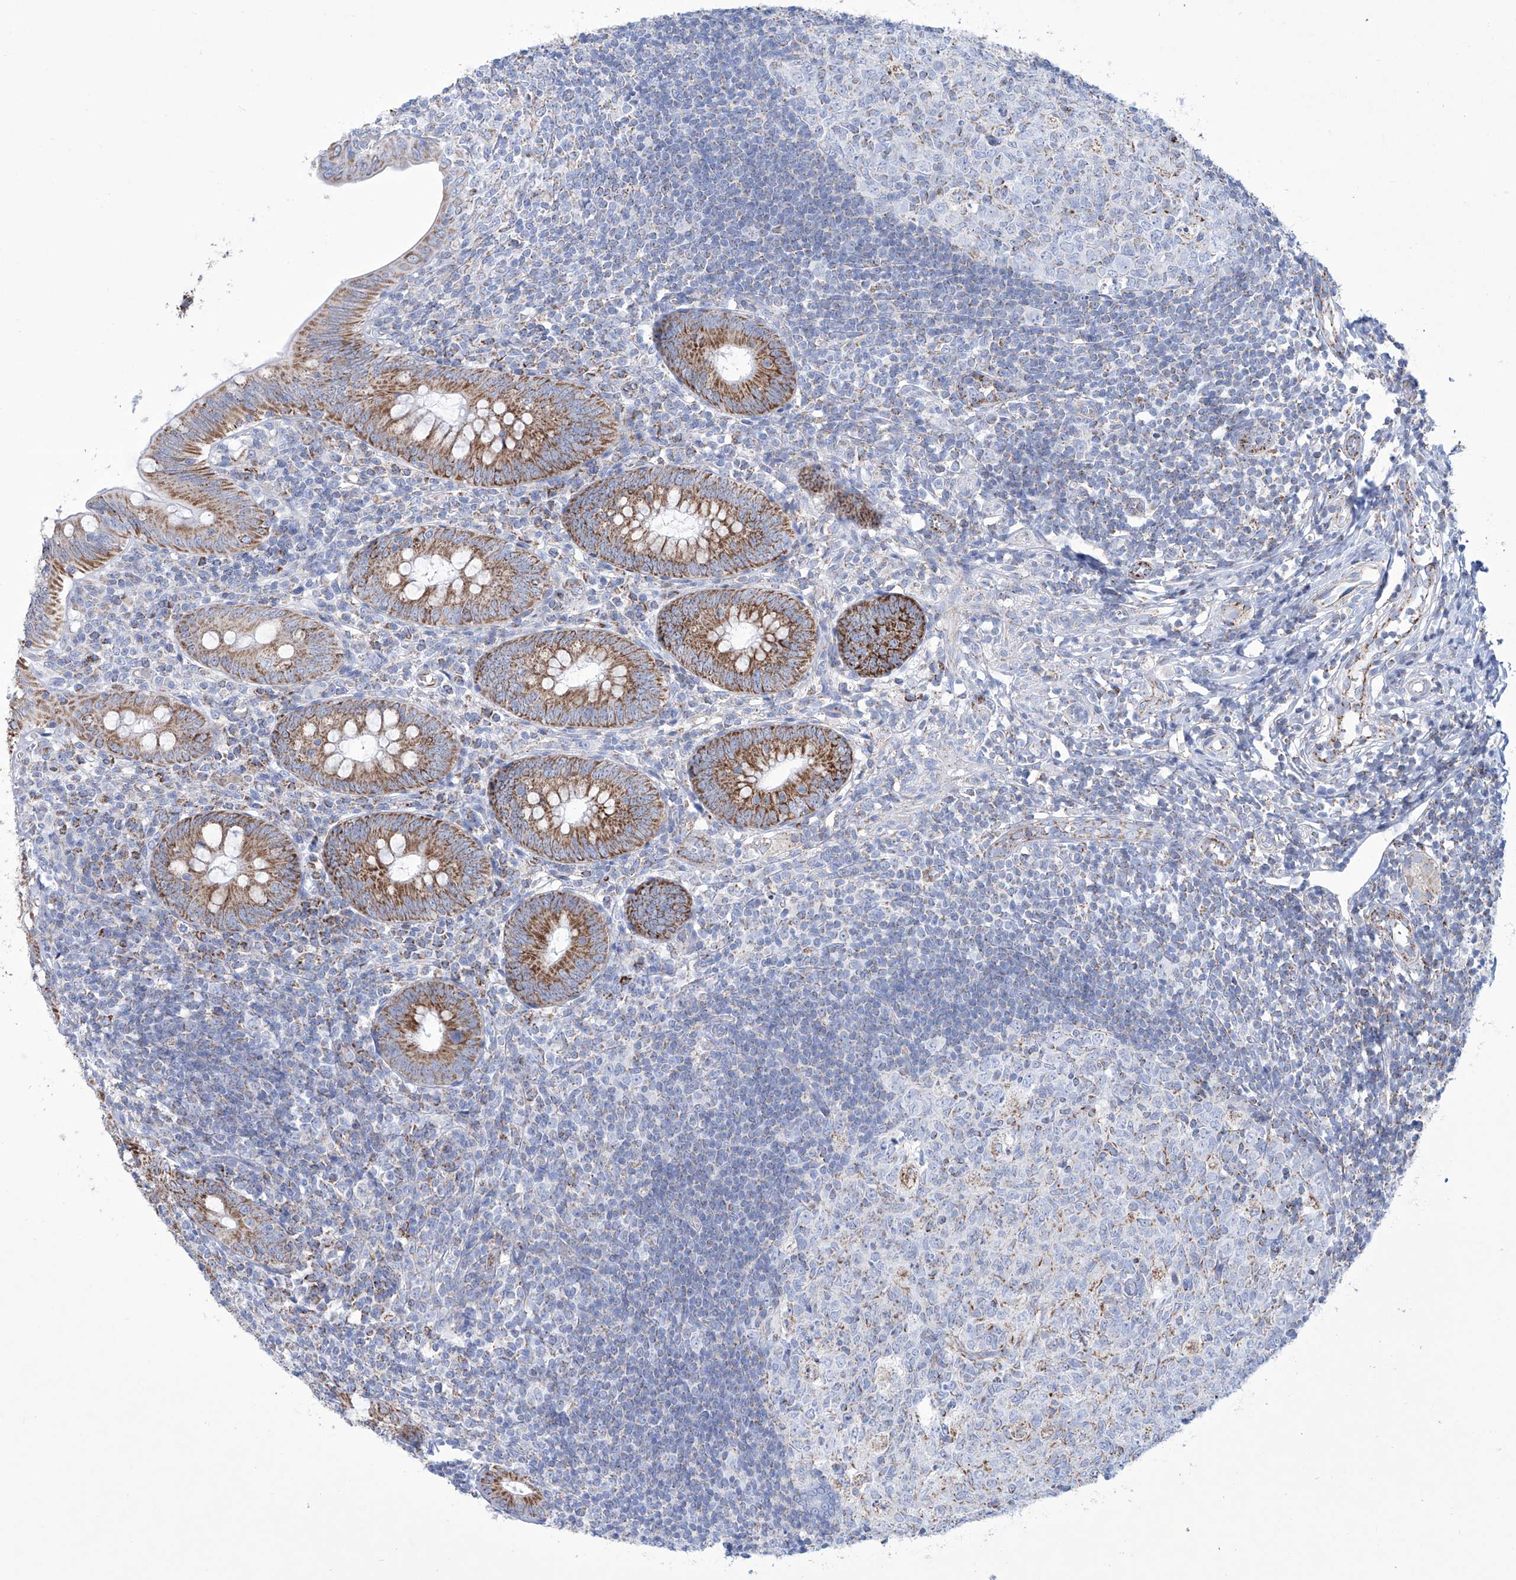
{"staining": {"intensity": "strong", "quantity": ">75%", "location": "cytoplasmic/membranous"}, "tissue": "appendix", "cell_type": "Glandular cells", "image_type": "normal", "snomed": [{"axis": "morphology", "description": "Normal tissue, NOS"}, {"axis": "topography", "description": "Appendix"}], "caption": "Unremarkable appendix demonstrates strong cytoplasmic/membranous staining in approximately >75% of glandular cells, visualized by immunohistochemistry.", "gene": "ALDH6A1", "patient": {"sex": "male", "age": 14}}